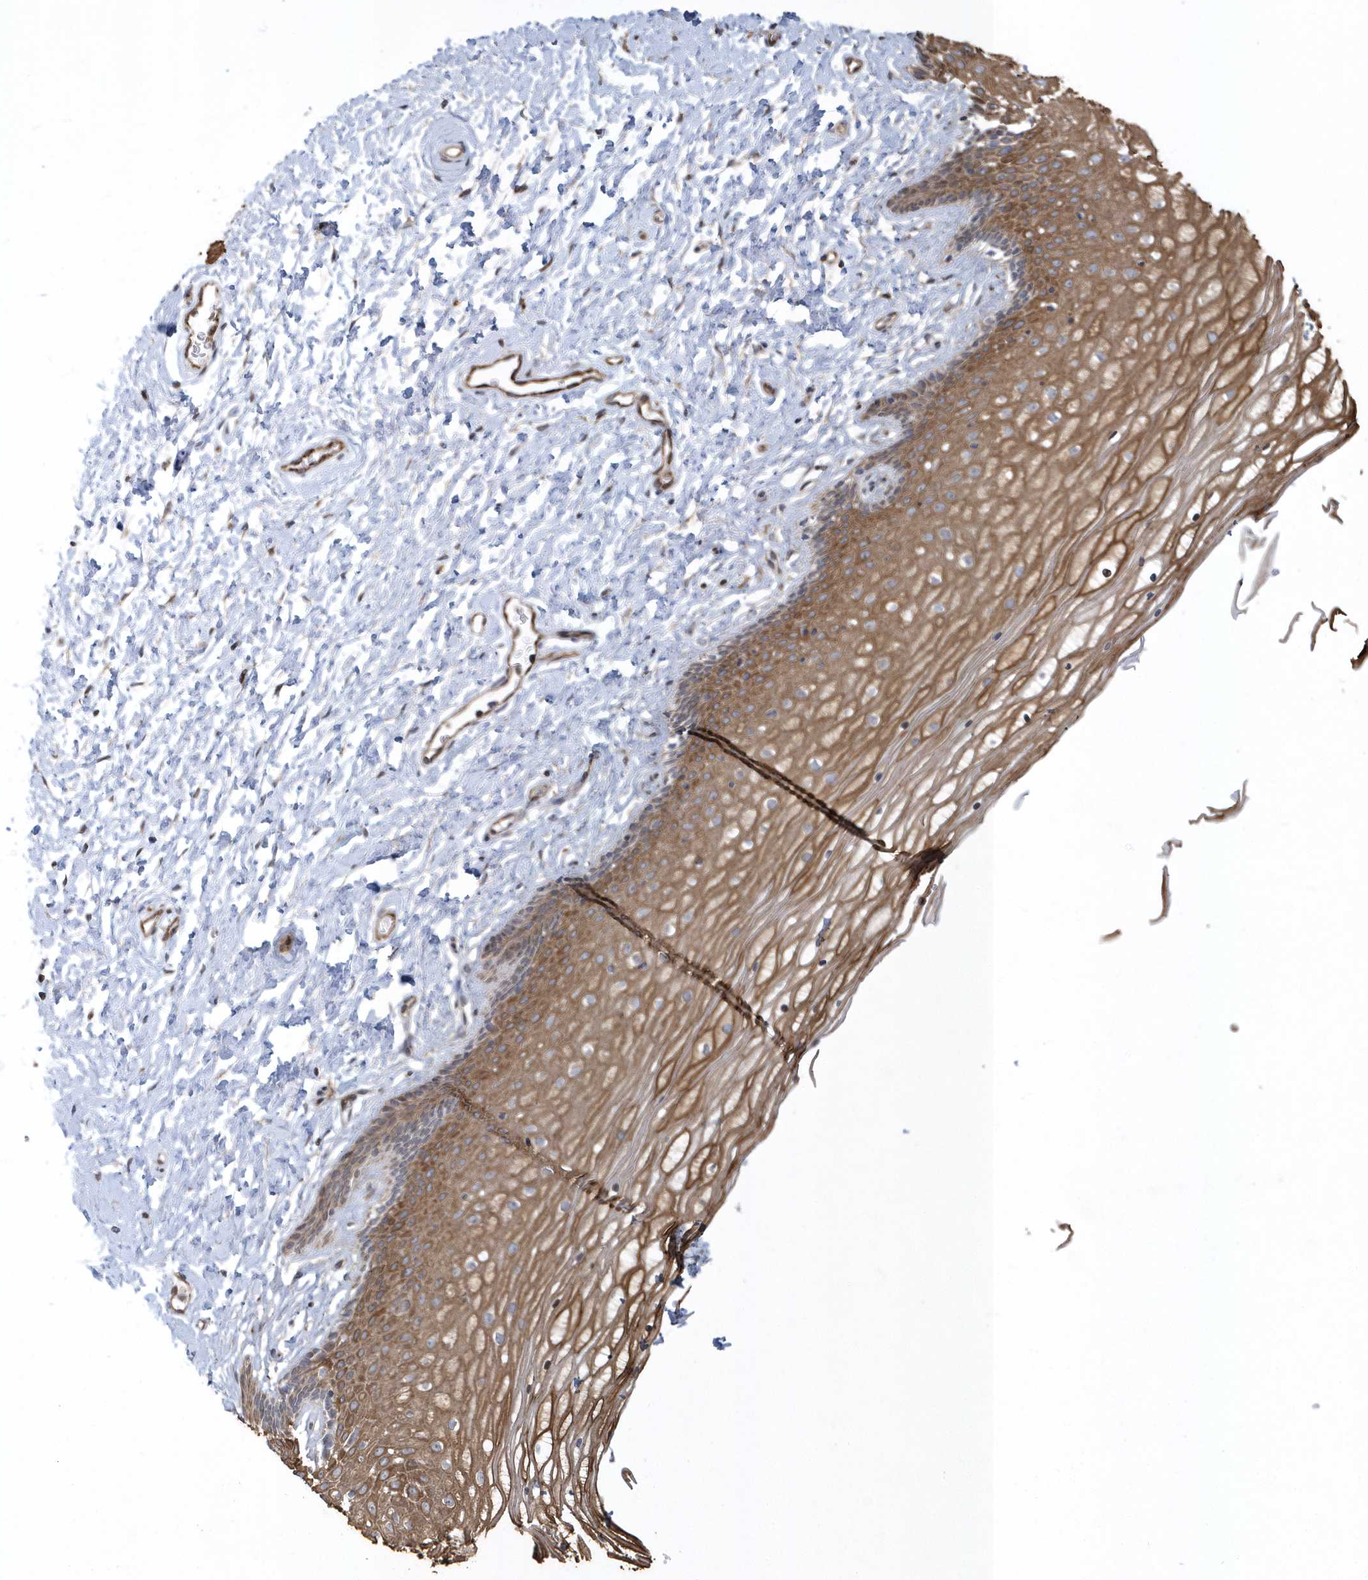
{"staining": {"intensity": "moderate", "quantity": ">75%", "location": "cytoplasmic/membranous"}, "tissue": "vagina", "cell_type": "Squamous epithelial cells", "image_type": "normal", "snomed": [{"axis": "morphology", "description": "Normal tissue, NOS"}, {"axis": "topography", "description": "Vagina"}, {"axis": "topography", "description": "Cervix"}], "caption": "Approximately >75% of squamous epithelial cells in normal human vagina show moderate cytoplasmic/membranous protein positivity as visualized by brown immunohistochemical staining.", "gene": "N4BP2", "patient": {"sex": "female", "age": 40}}